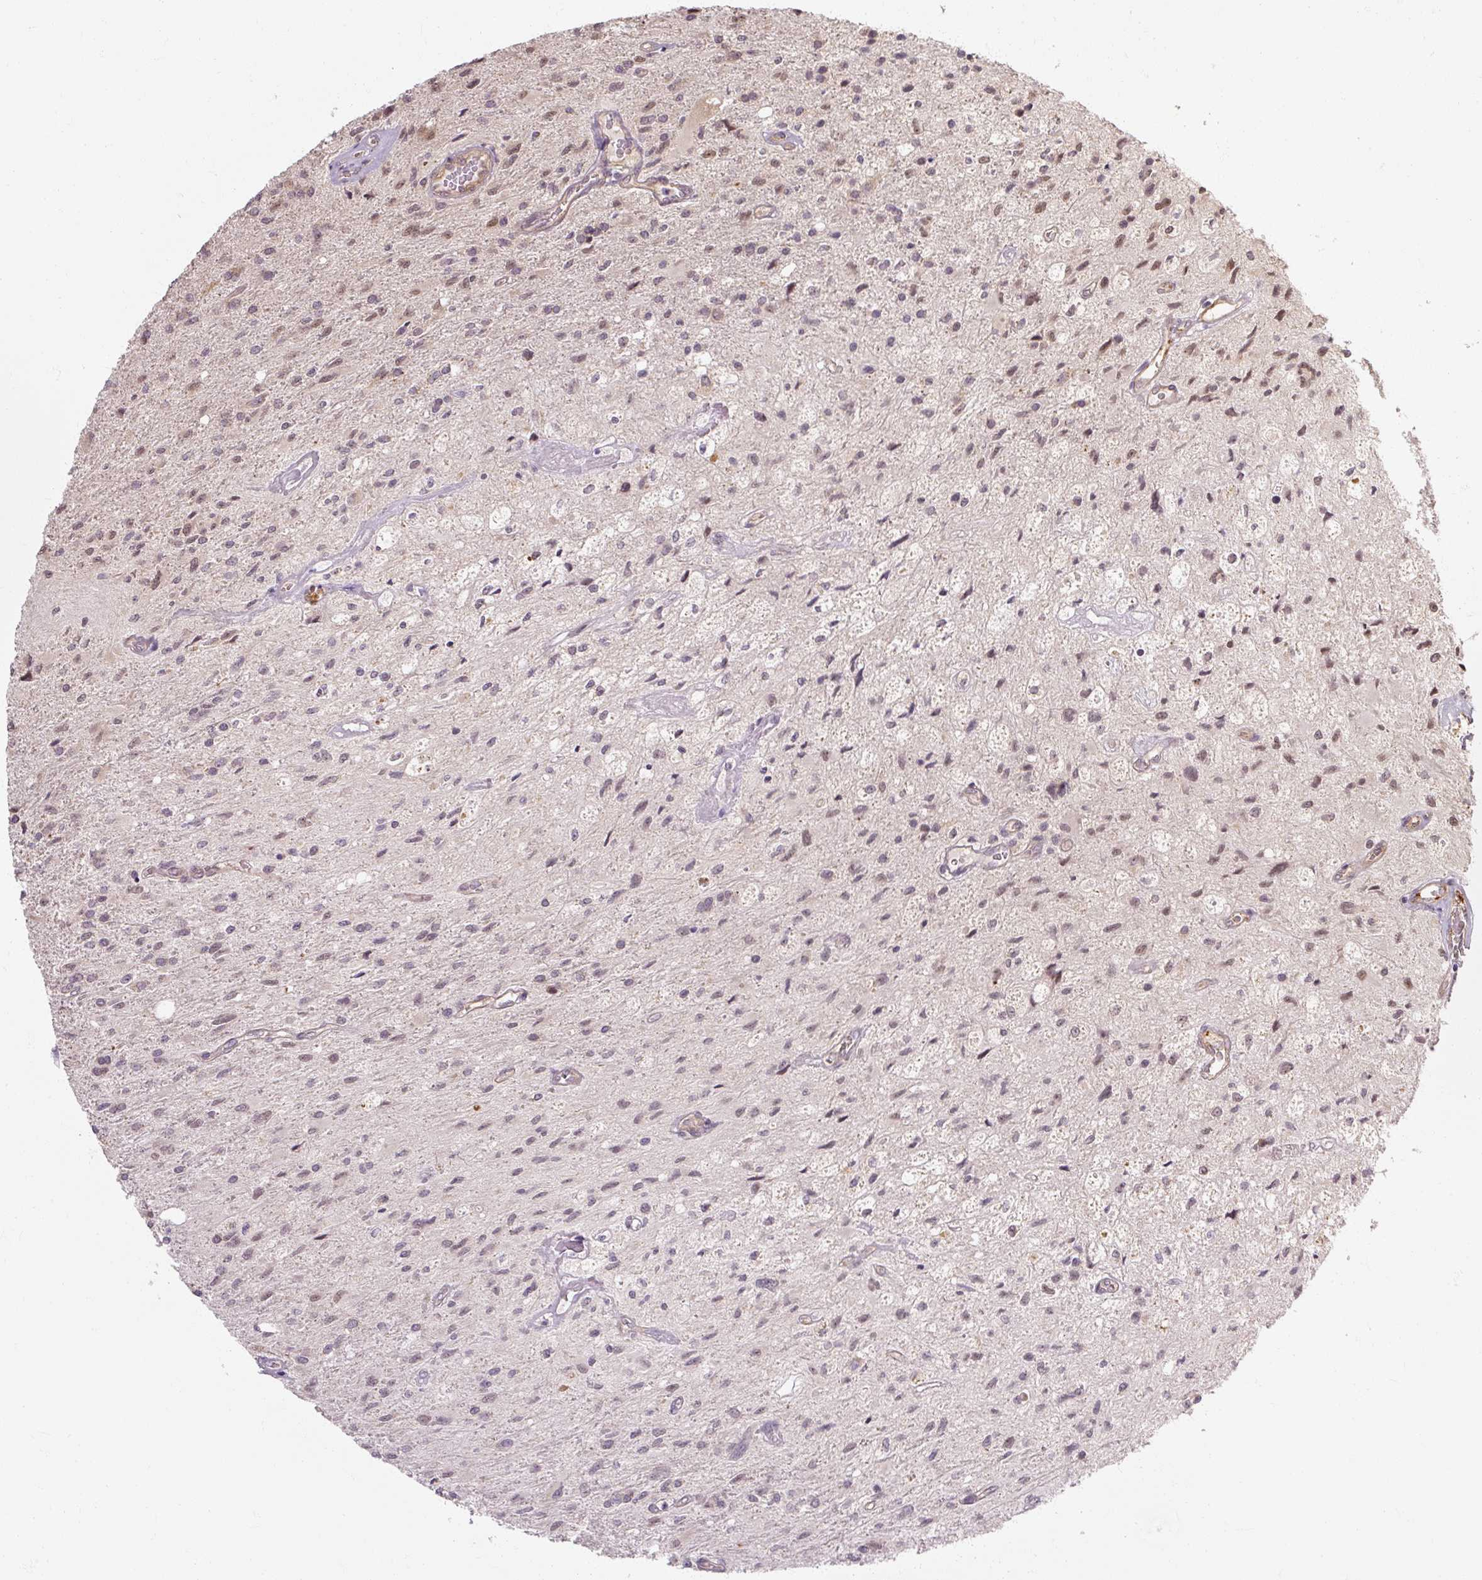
{"staining": {"intensity": "weak", "quantity": "<25%", "location": "nuclear"}, "tissue": "glioma", "cell_type": "Tumor cells", "image_type": "cancer", "snomed": [{"axis": "morphology", "description": "Glioma, malignant, High grade"}, {"axis": "topography", "description": "Brain"}], "caption": "IHC image of neoplastic tissue: human glioma stained with DAB shows no significant protein staining in tumor cells.", "gene": "RB1CC1", "patient": {"sex": "female", "age": 70}}